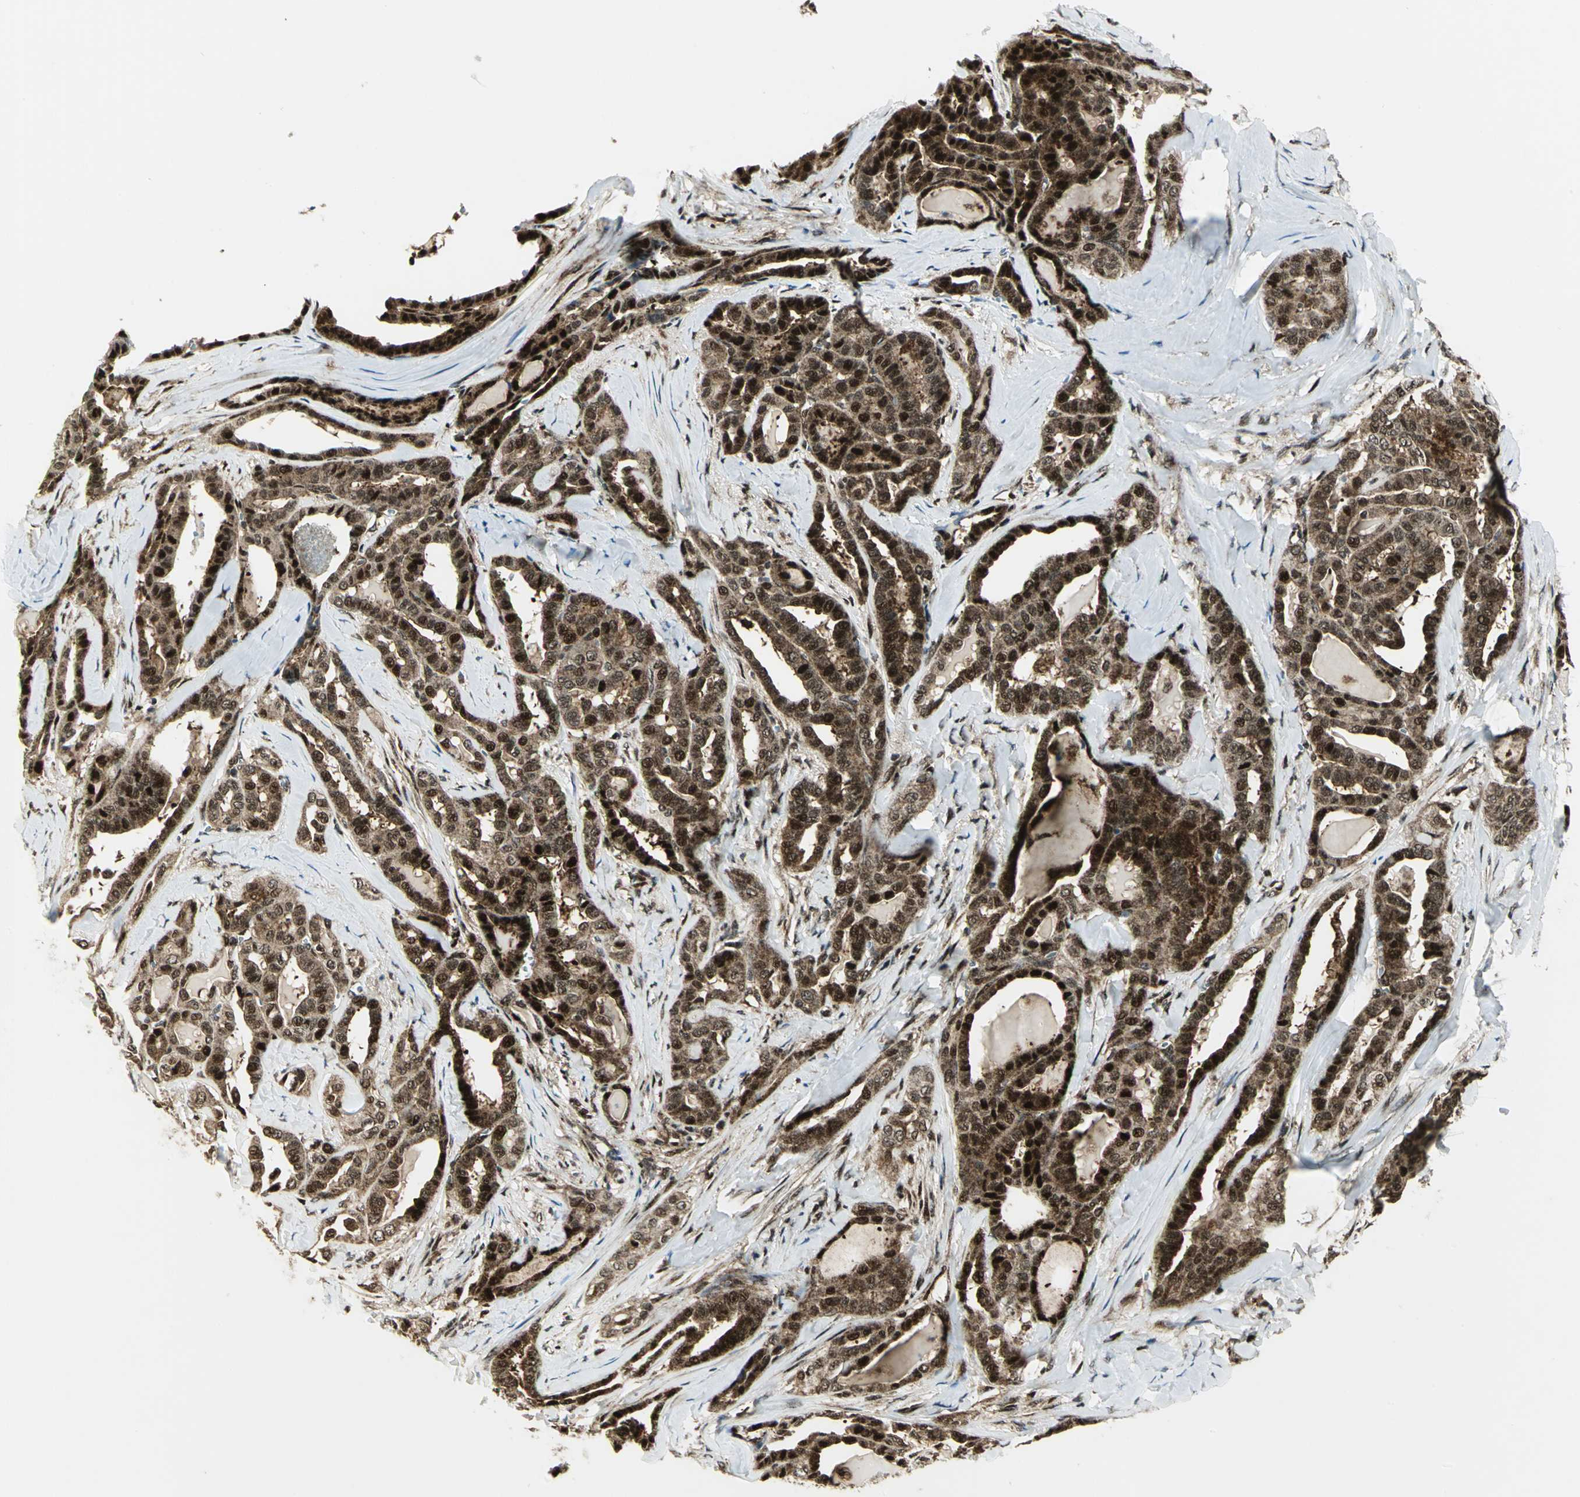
{"staining": {"intensity": "strong", "quantity": ">75%", "location": "cytoplasmic/membranous,nuclear"}, "tissue": "thyroid cancer", "cell_type": "Tumor cells", "image_type": "cancer", "snomed": [{"axis": "morphology", "description": "Carcinoma, NOS"}, {"axis": "topography", "description": "Thyroid gland"}], "caption": "DAB (3,3'-diaminobenzidine) immunohistochemical staining of thyroid cancer (carcinoma) exhibits strong cytoplasmic/membranous and nuclear protein positivity in approximately >75% of tumor cells. (IHC, brightfield microscopy, high magnification).", "gene": "COPS5", "patient": {"sex": "female", "age": 91}}